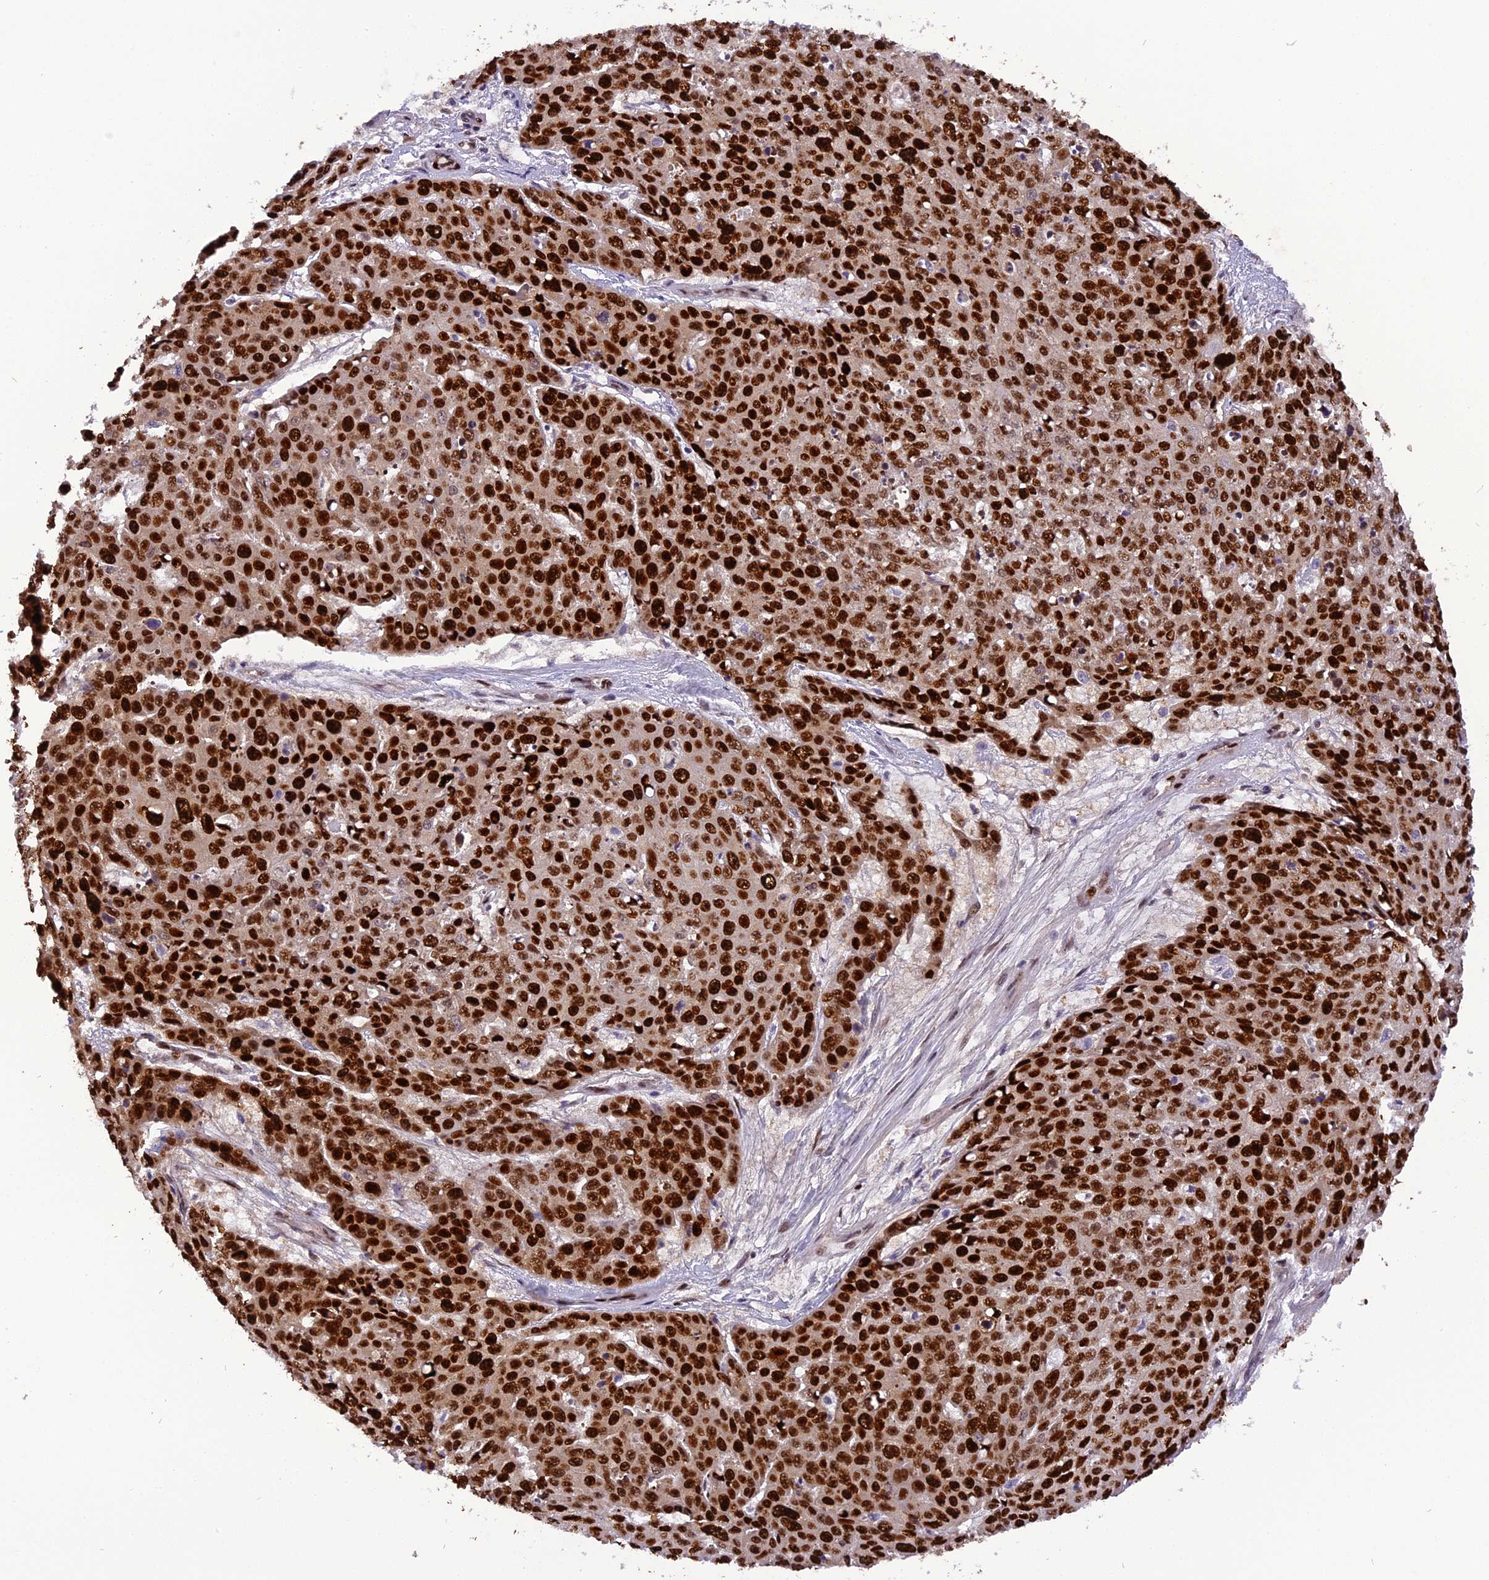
{"staining": {"intensity": "strong", "quantity": ">75%", "location": "nuclear"}, "tissue": "skin cancer", "cell_type": "Tumor cells", "image_type": "cancer", "snomed": [{"axis": "morphology", "description": "Squamous cell carcinoma, NOS"}, {"axis": "topography", "description": "Skin"}], "caption": "This is a photomicrograph of IHC staining of skin cancer, which shows strong staining in the nuclear of tumor cells.", "gene": "MICALL1", "patient": {"sex": "male", "age": 71}}